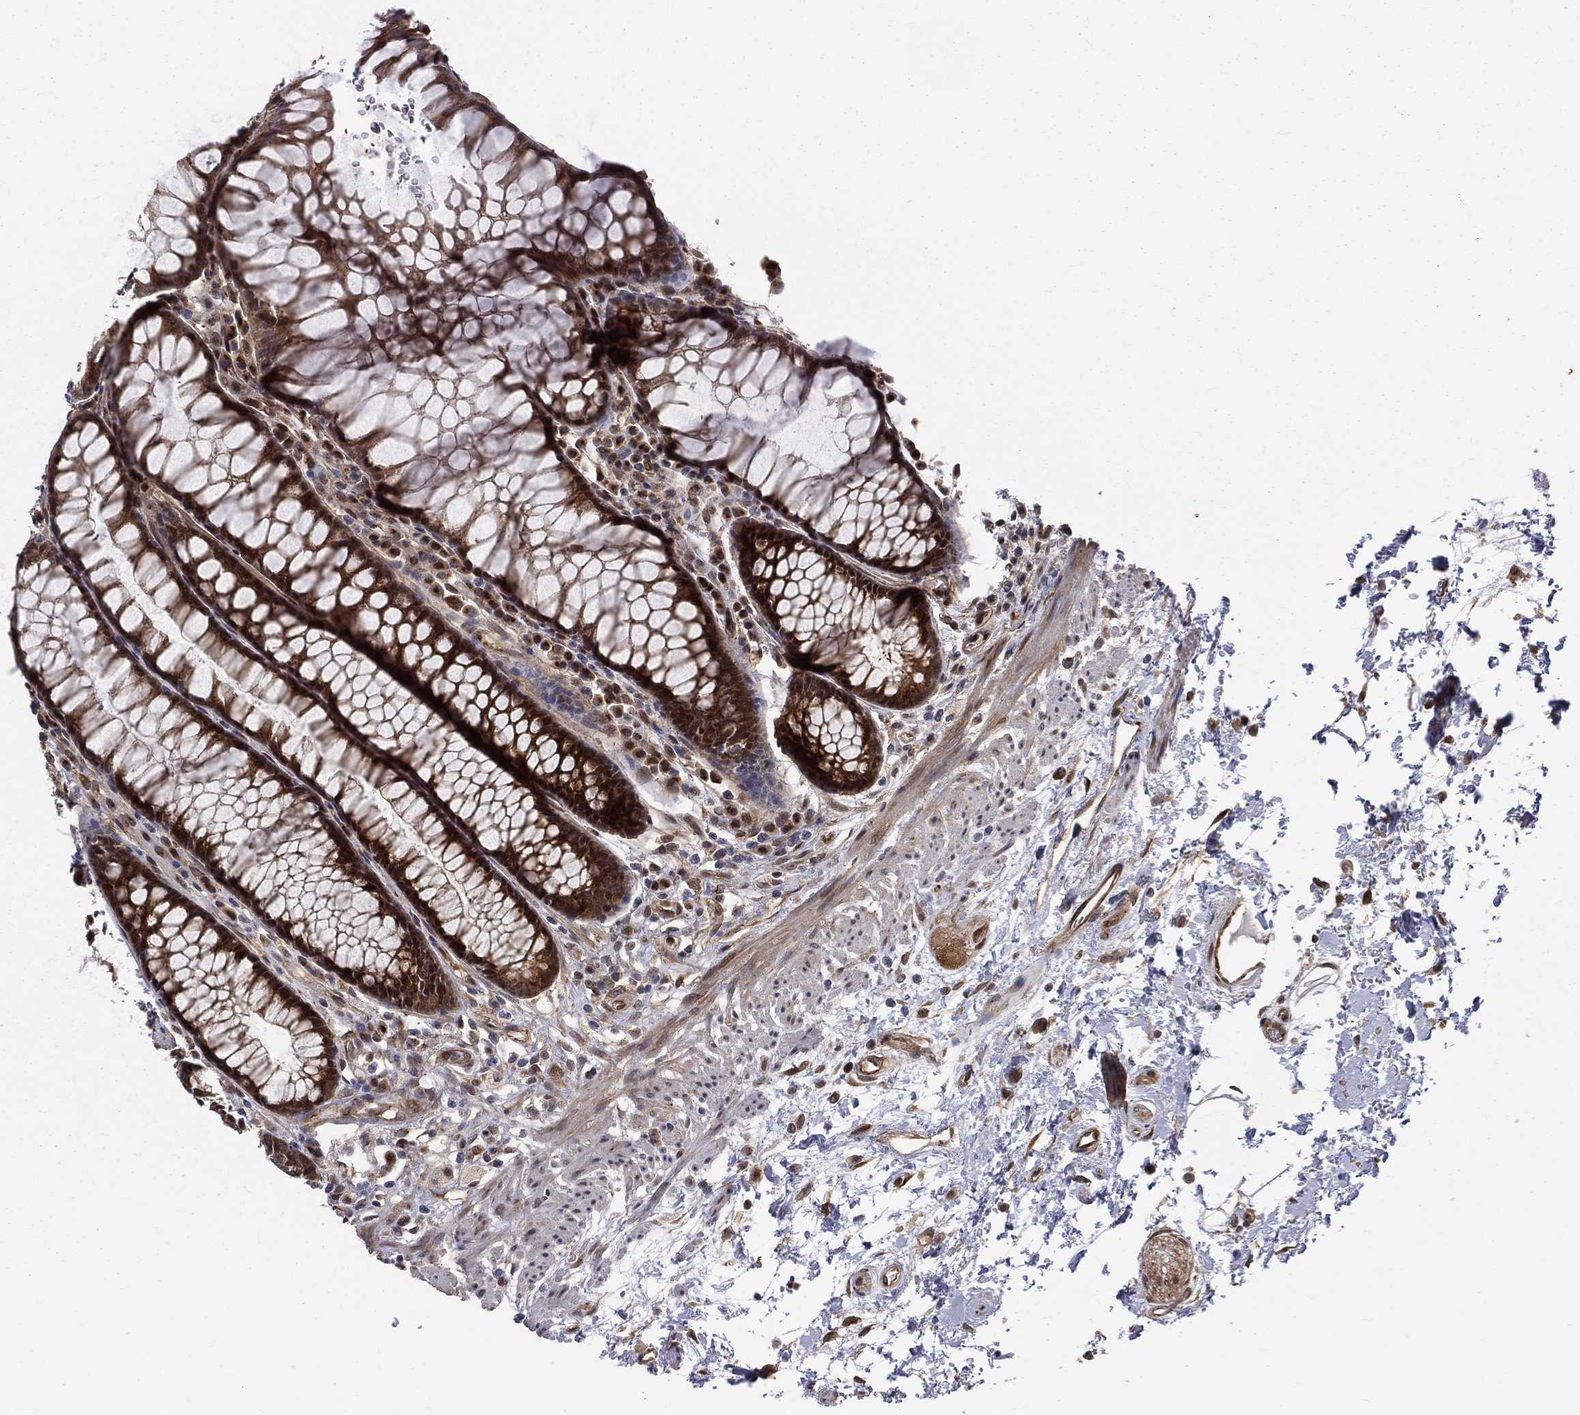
{"staining": {"intensity": "moderate", "quantity": ">75%", "location": "cytoplasmic/membranous"}, "tissue": "rectum", "cell_type": "Glandular cells", "image_type": "normal", "snomed": [{"axis": "morphology", "description": "Normal tissue, NOS"}, {"axis": "topography", "description": "Rectum"}], "caption": "High-power microscopy captured an immunohistochemistry (IHC) photomicrograph of unremarkable rectum, revealing moderate cytoplasmic/membranous expression in approximately >75% of glandular cells.", "gene": "ARL3", "patient": {"sex": "female", "age": 68}}